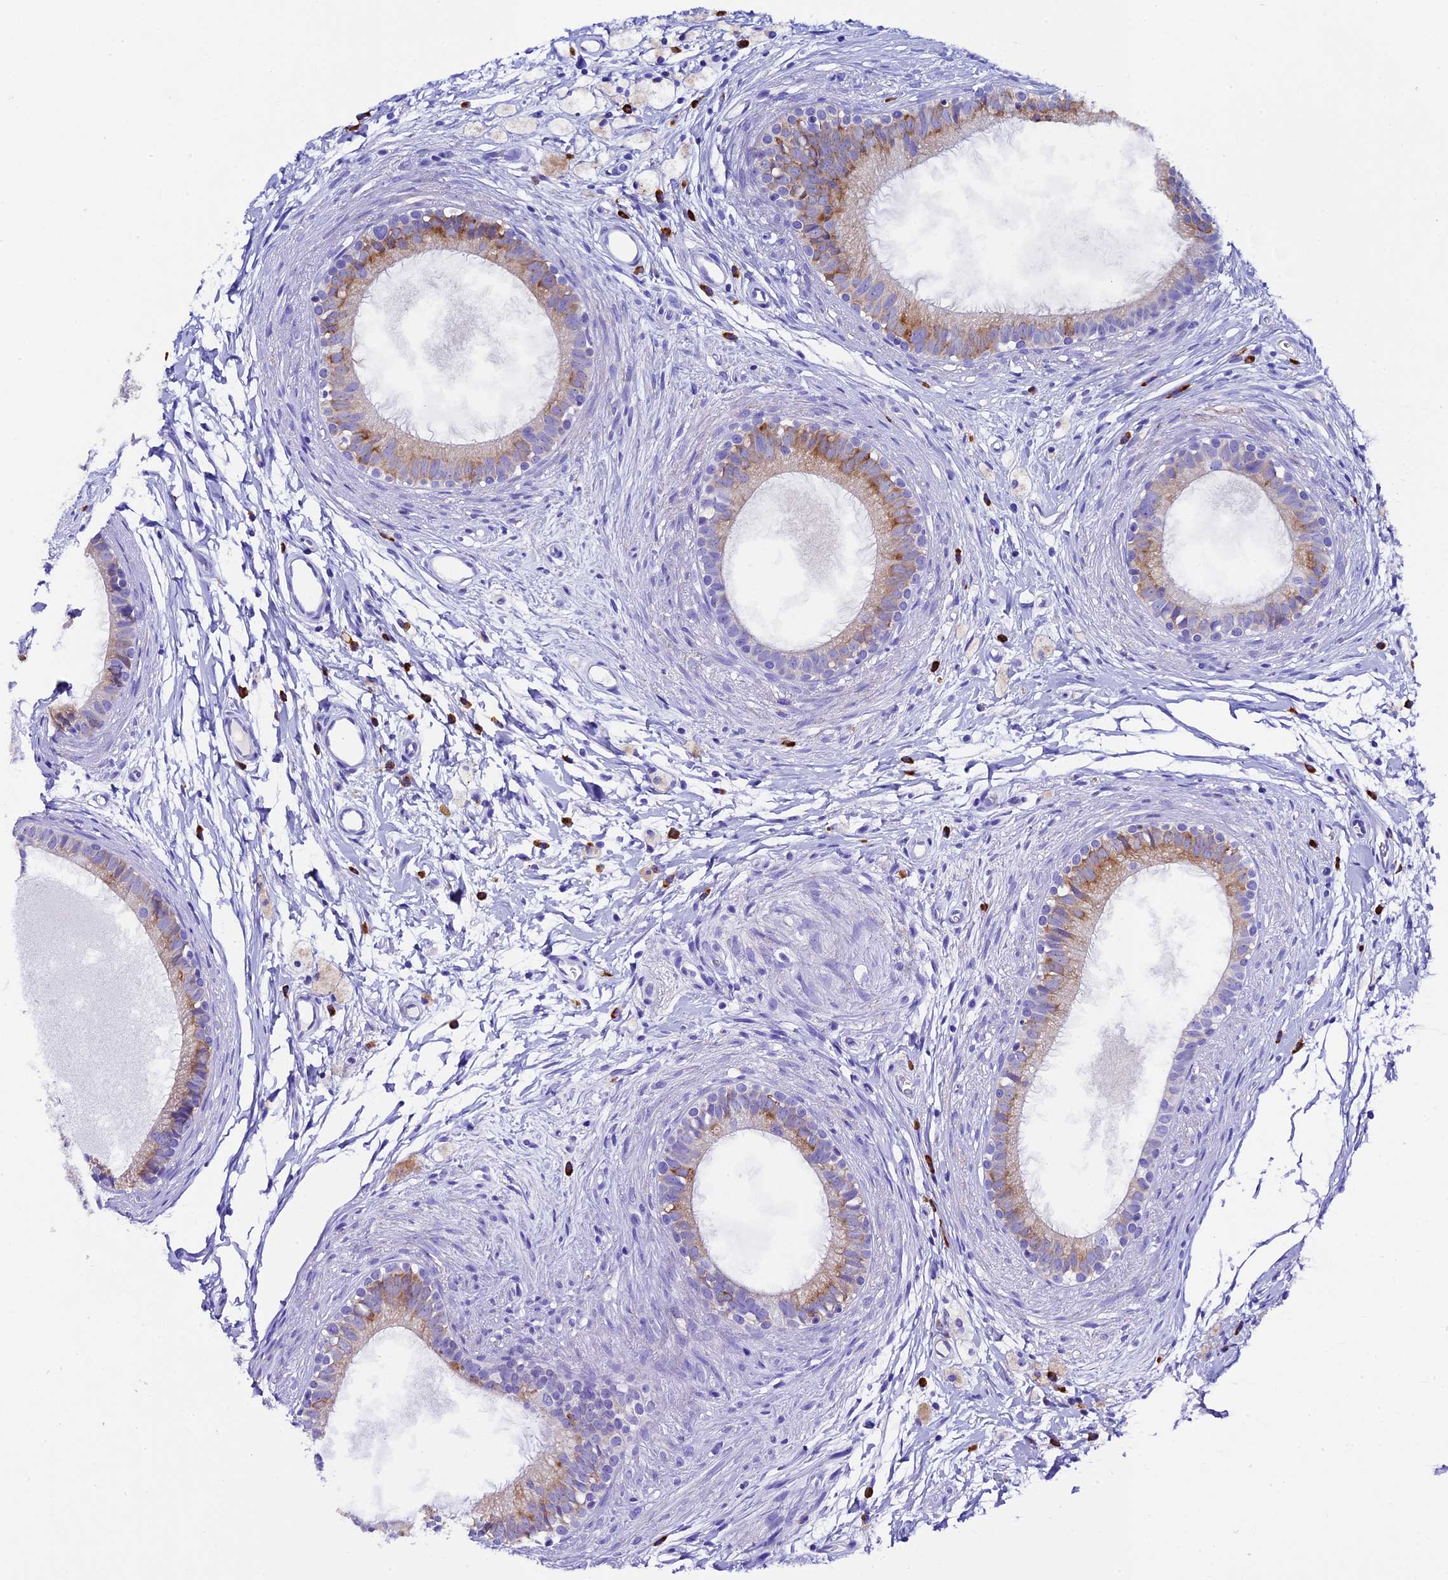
{"staining": {"intensity": "moderate", "quantity": "25%-75%", "location": "cytoplasmic/membranous"}, "tissue": "epididymis", "cell_type": "Glandular cells", "image_type": "normal", "snomed": [{"axis": "morphology", "description": "Normal tissue, NOS"}, {"axis": "topography", "description": "Epididymis"}], "caption": "The photomicrograph reveals a brown stain indicating the presence of a protein in the cytoplasmic/membranous of glandular cells in epididymis.", "gene": "FKBP11", "patient": {"sex": "male", "age": 80}}